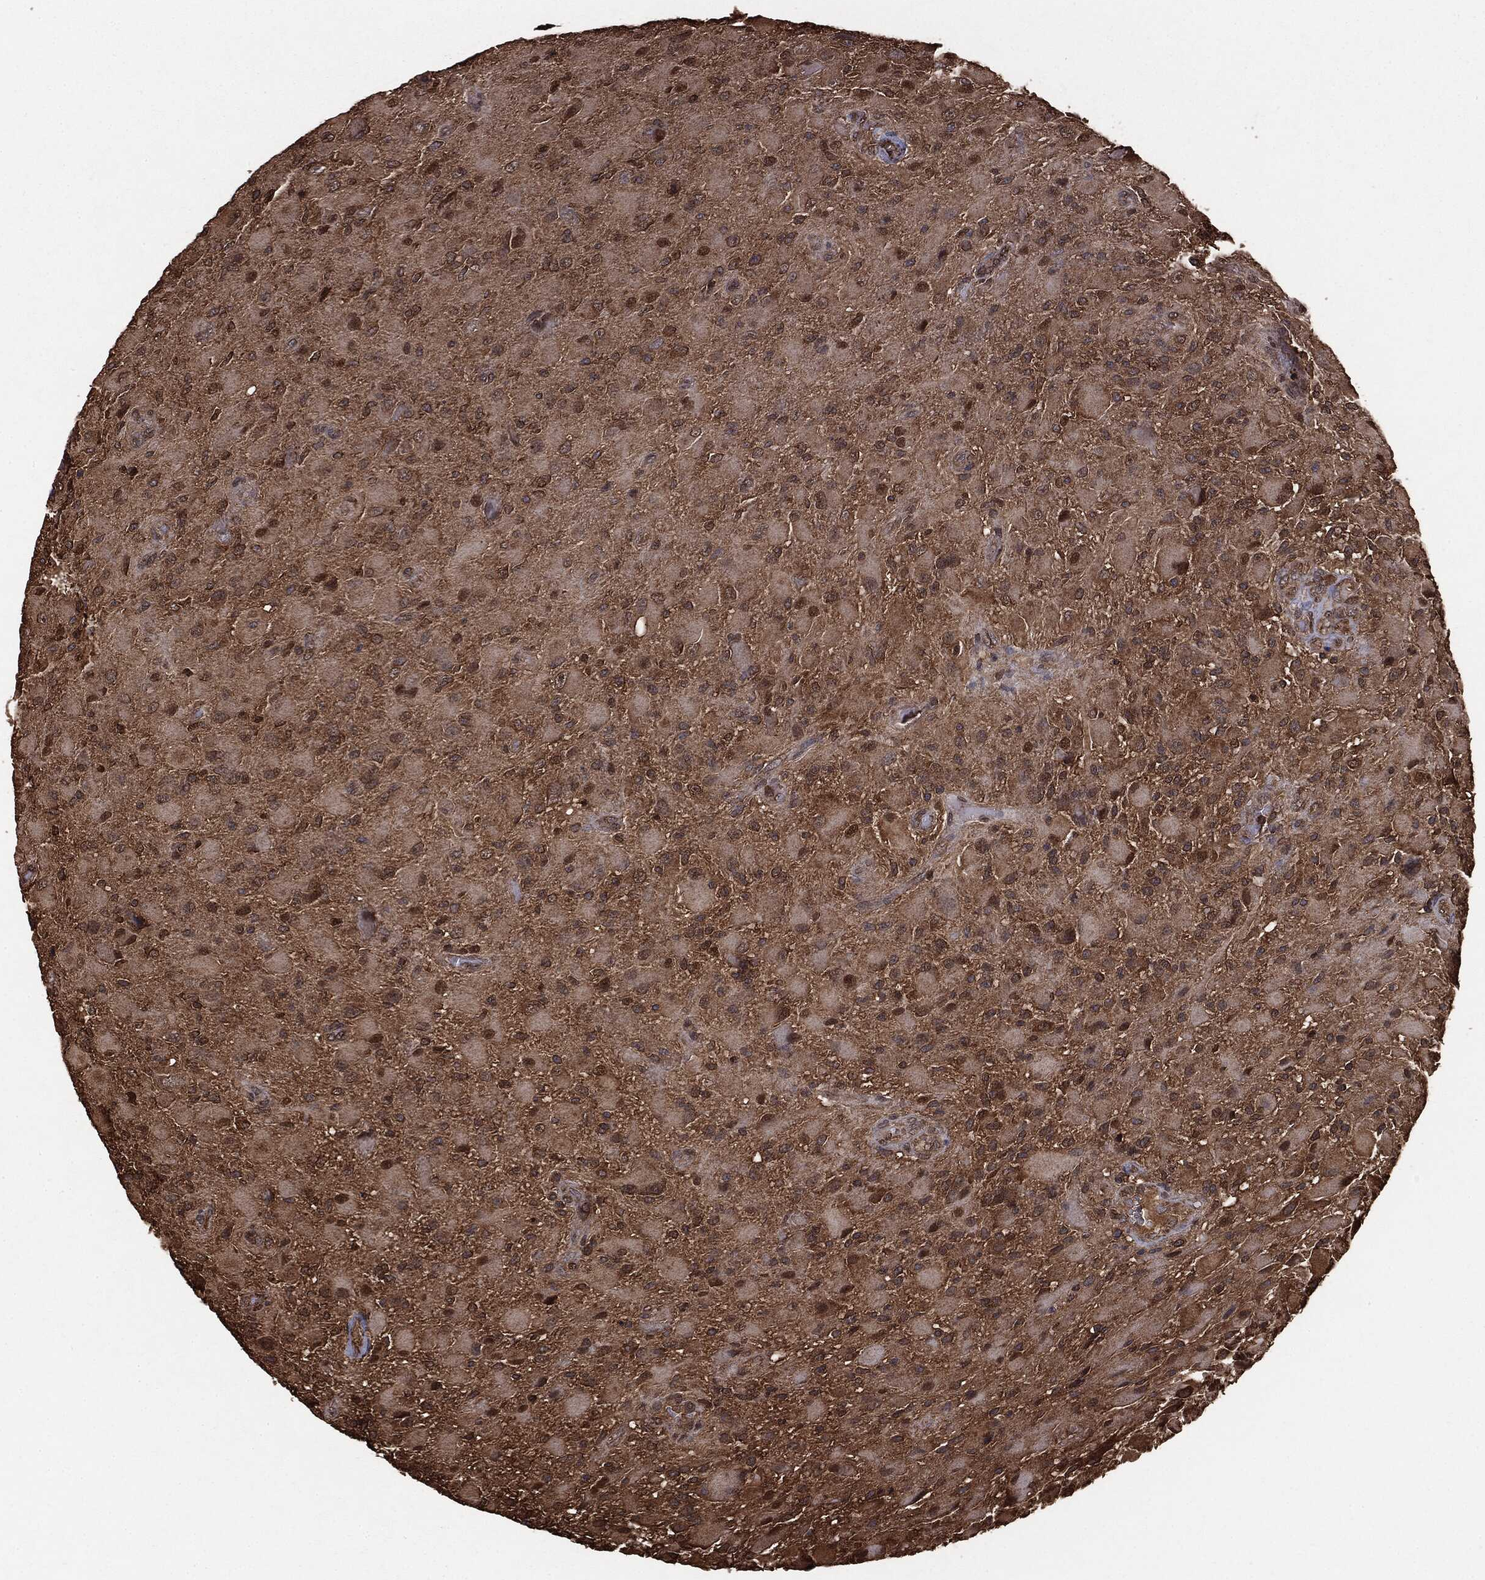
{"staining": {"intensity": "moderate", "quantity": ">75%", "location": "cytoplasmic/membranous"}, "tissue": "glioma", "cell_type": "Tumor cells", "image_type": "cancer", "snomed": [{"axis": "morphology", "description": "Glioma, malignant, High grade"}, {"axis": "topography", "description": "Cerebral cortex"}], "caption": "A histopathology image of glioma stained for a protein exhibits moderate cytoplasmic/membranous brown staining in tumor cells.", "gene": "NME1", "patient": {"sex": "male", "age": 35}}